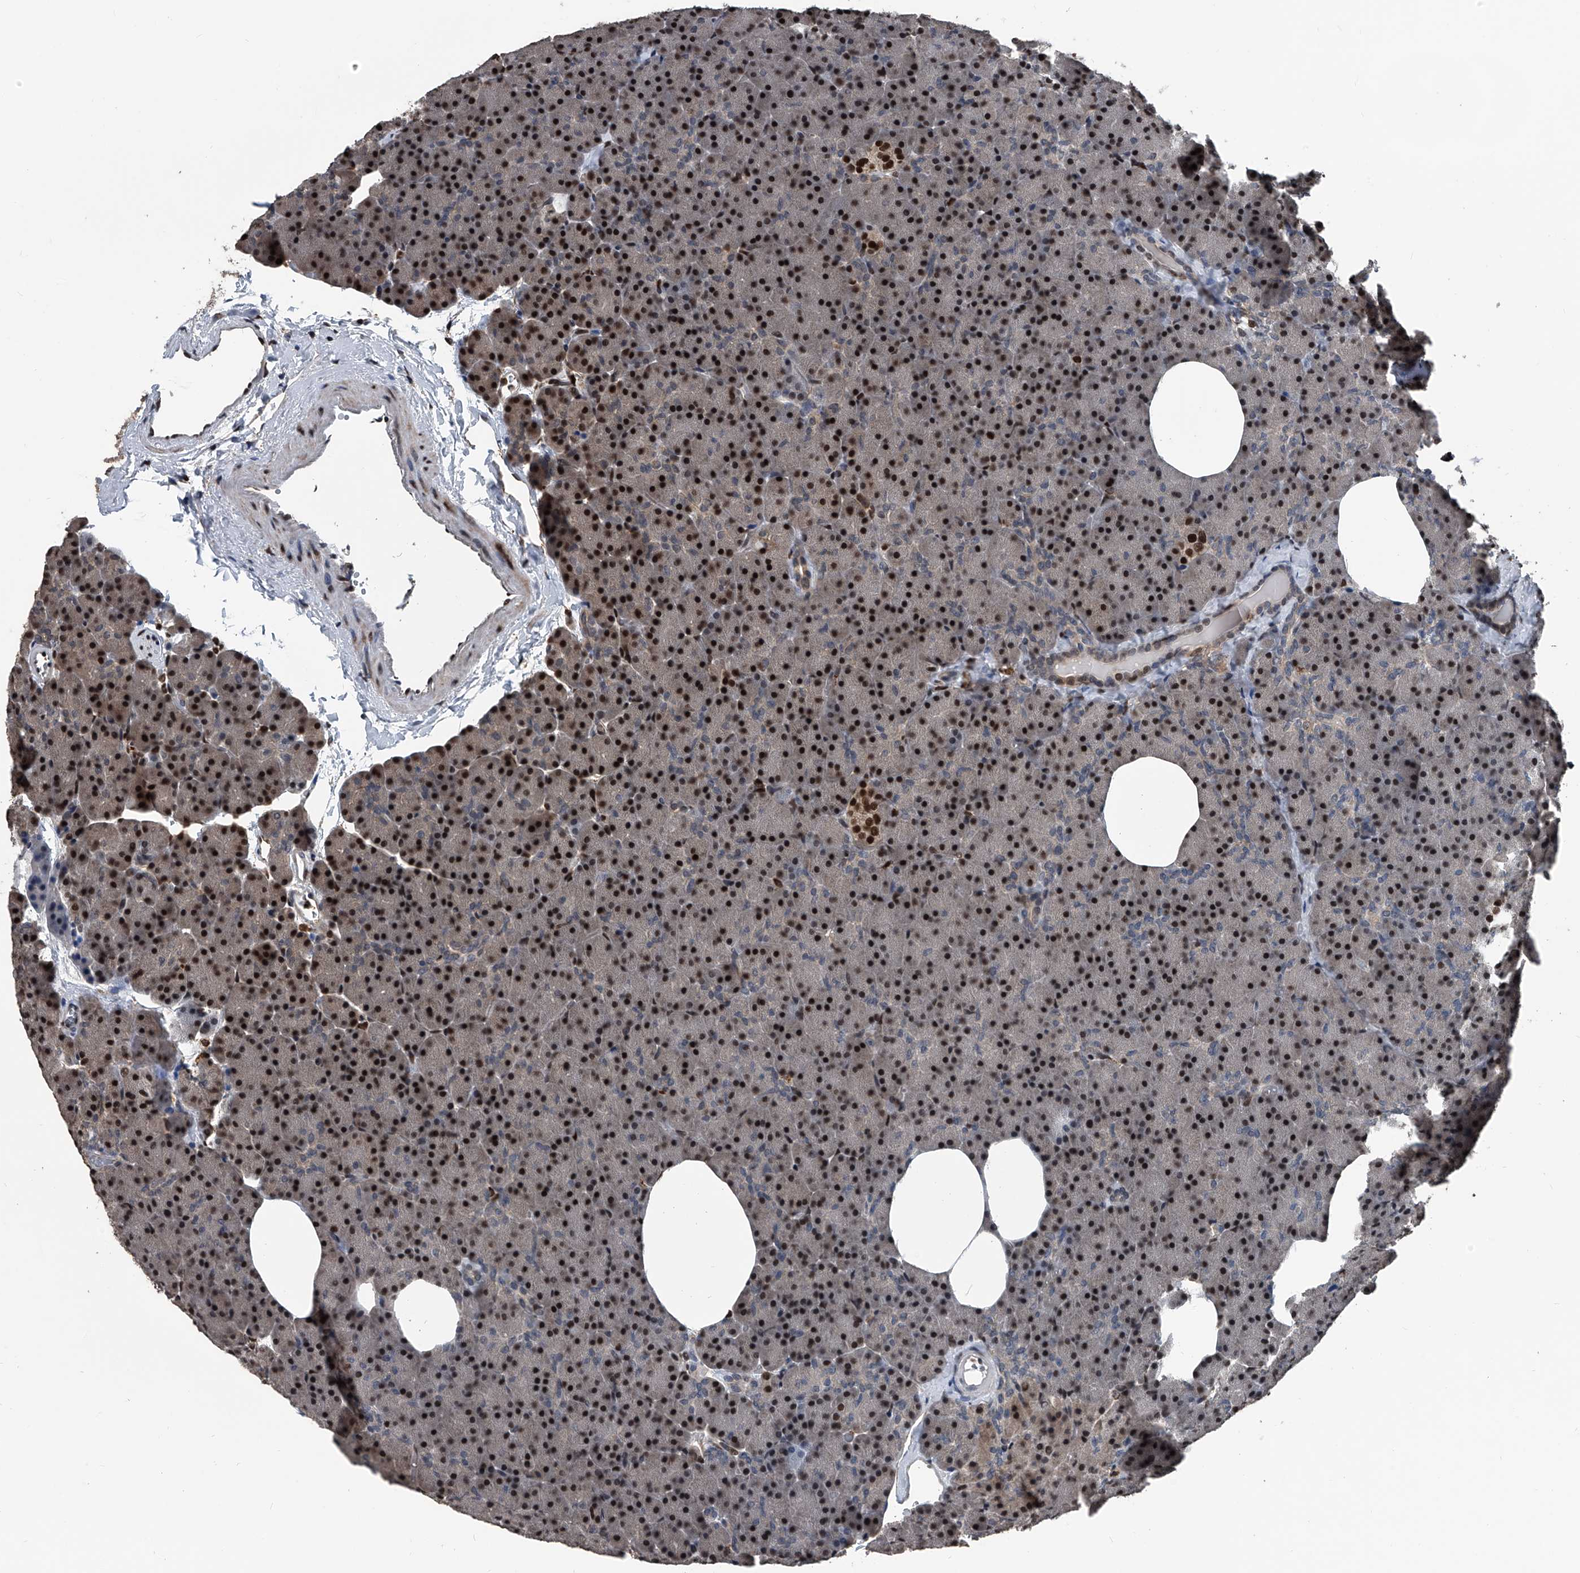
{"staining": {"intensity": "strong", "quantity": ">75%", "location": "nuclear"}, "tissue": "pancreas", "cell_type": "Exocrine glandular cells", "image_type": "normal", "snomed": [{"axis": "morphology", "description": "Normal tissue, NOS"}, {"axis": "morphology", "description": "Carcinoid, malignant, NOS"}, {"axis": "topography", "description": "Pancreas"}], "caption": "A high-resolution micrograph shows immunohistochemistry staining of normal pancreas, which demonstrates strong nuclear expression in approximately >75% of exocrine glandular cells.", "gene": "FKBP5", "patient": {"sex": "female", "age": 35}}